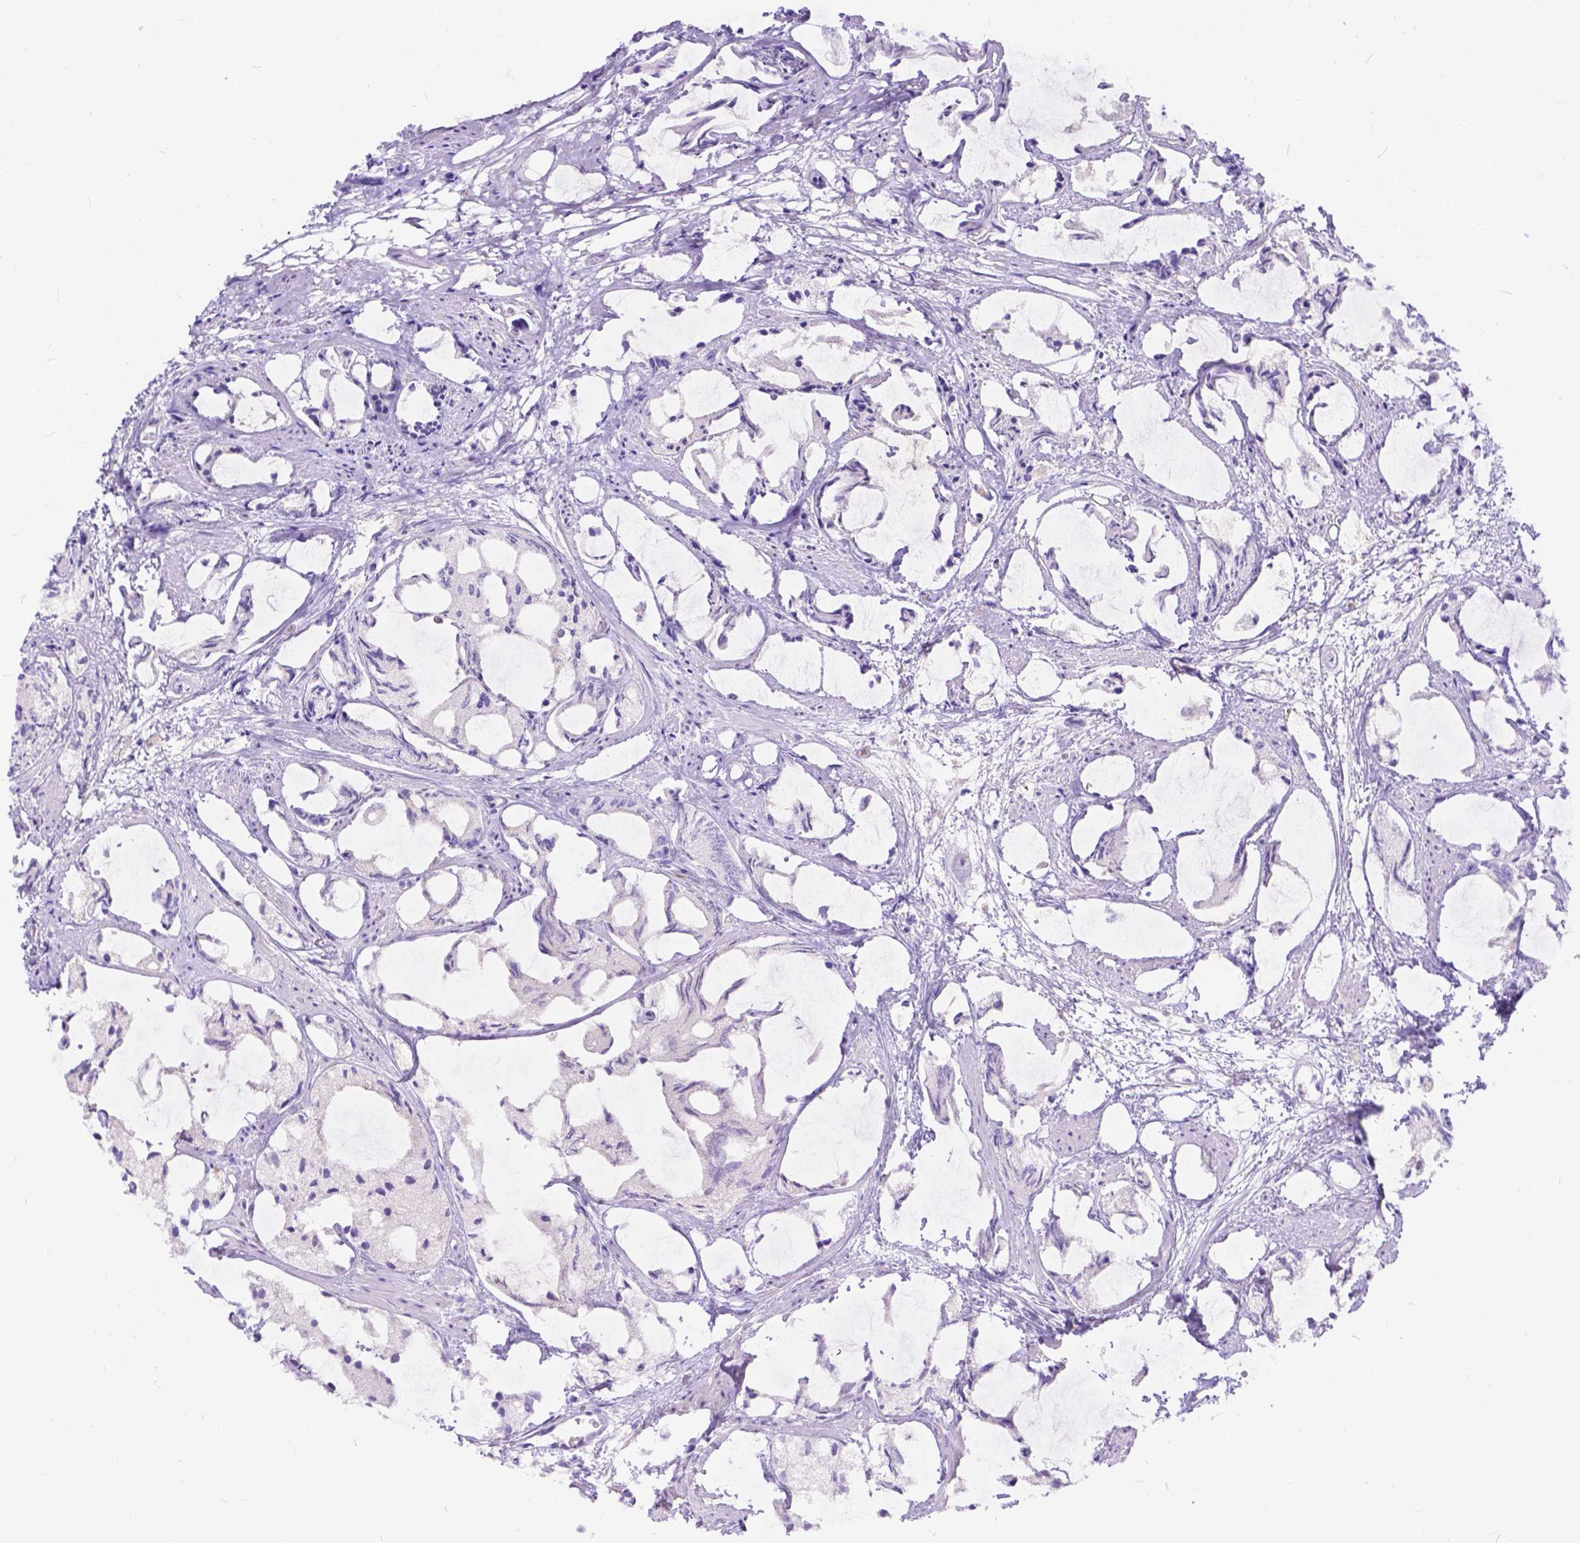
{"staining": {"intensity": "negative", "quantity": "none", "location": "none"}, "tissue": "prostate cancer", "cell_type": "Tumor cells", "image_type": "cancer", "snomed": [{"axis": "morphology", "description": "Adenocarcinoma, High grade"}, {"axis": "topography", "description": "Prostate"}], "caption": "Immunohistochemistry micrograph of neoplastic tissue: adenocarcinoma (high-grade) (prostate) stained with DAB (3,3'-diaminobenzidine) demonstrates no significant protein expression in tumor cells.", "gene": "KLHL10", "patient": {"sex": "male", "age": 85}}